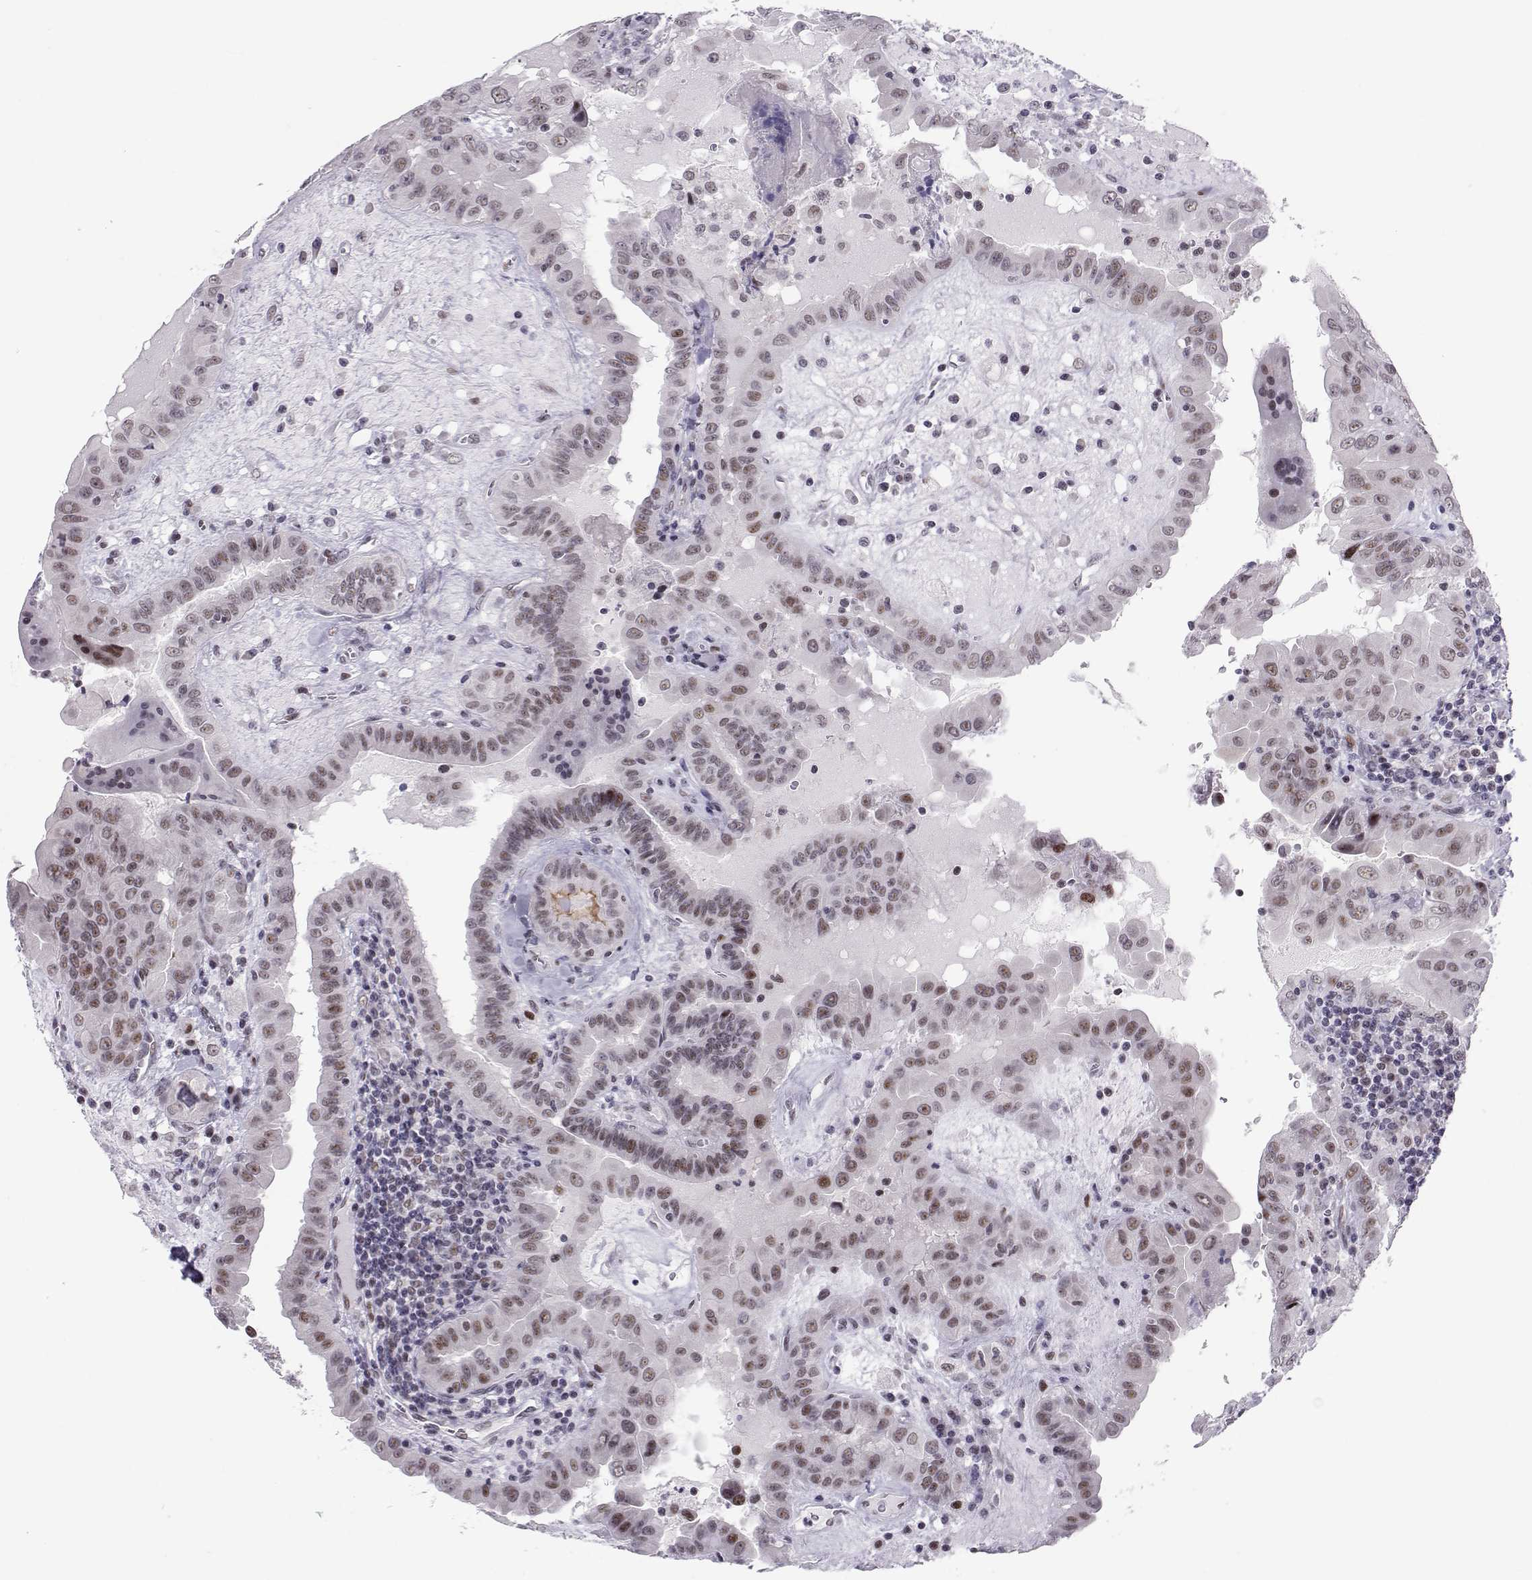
{"staining": {"intensity": "weak", "quantity": "<25%", "location": "nuclear"}, "tissue": "thyroid cancer", "cell_type": "Tumor cells", "image_type": "cancer", "snomed": [{"axis": "morphology", "description": "Papillary adenocarcinoma, NOS"}, {"axis": "topography", "description": "Thyroid gland"}], "caption": "Protein analysis of thyroid papillary adenocarcinoma demonstrates no significant staining in tumor cells.", "gene": "SIX6", "patient": {"sex": "female", "age": 37}}